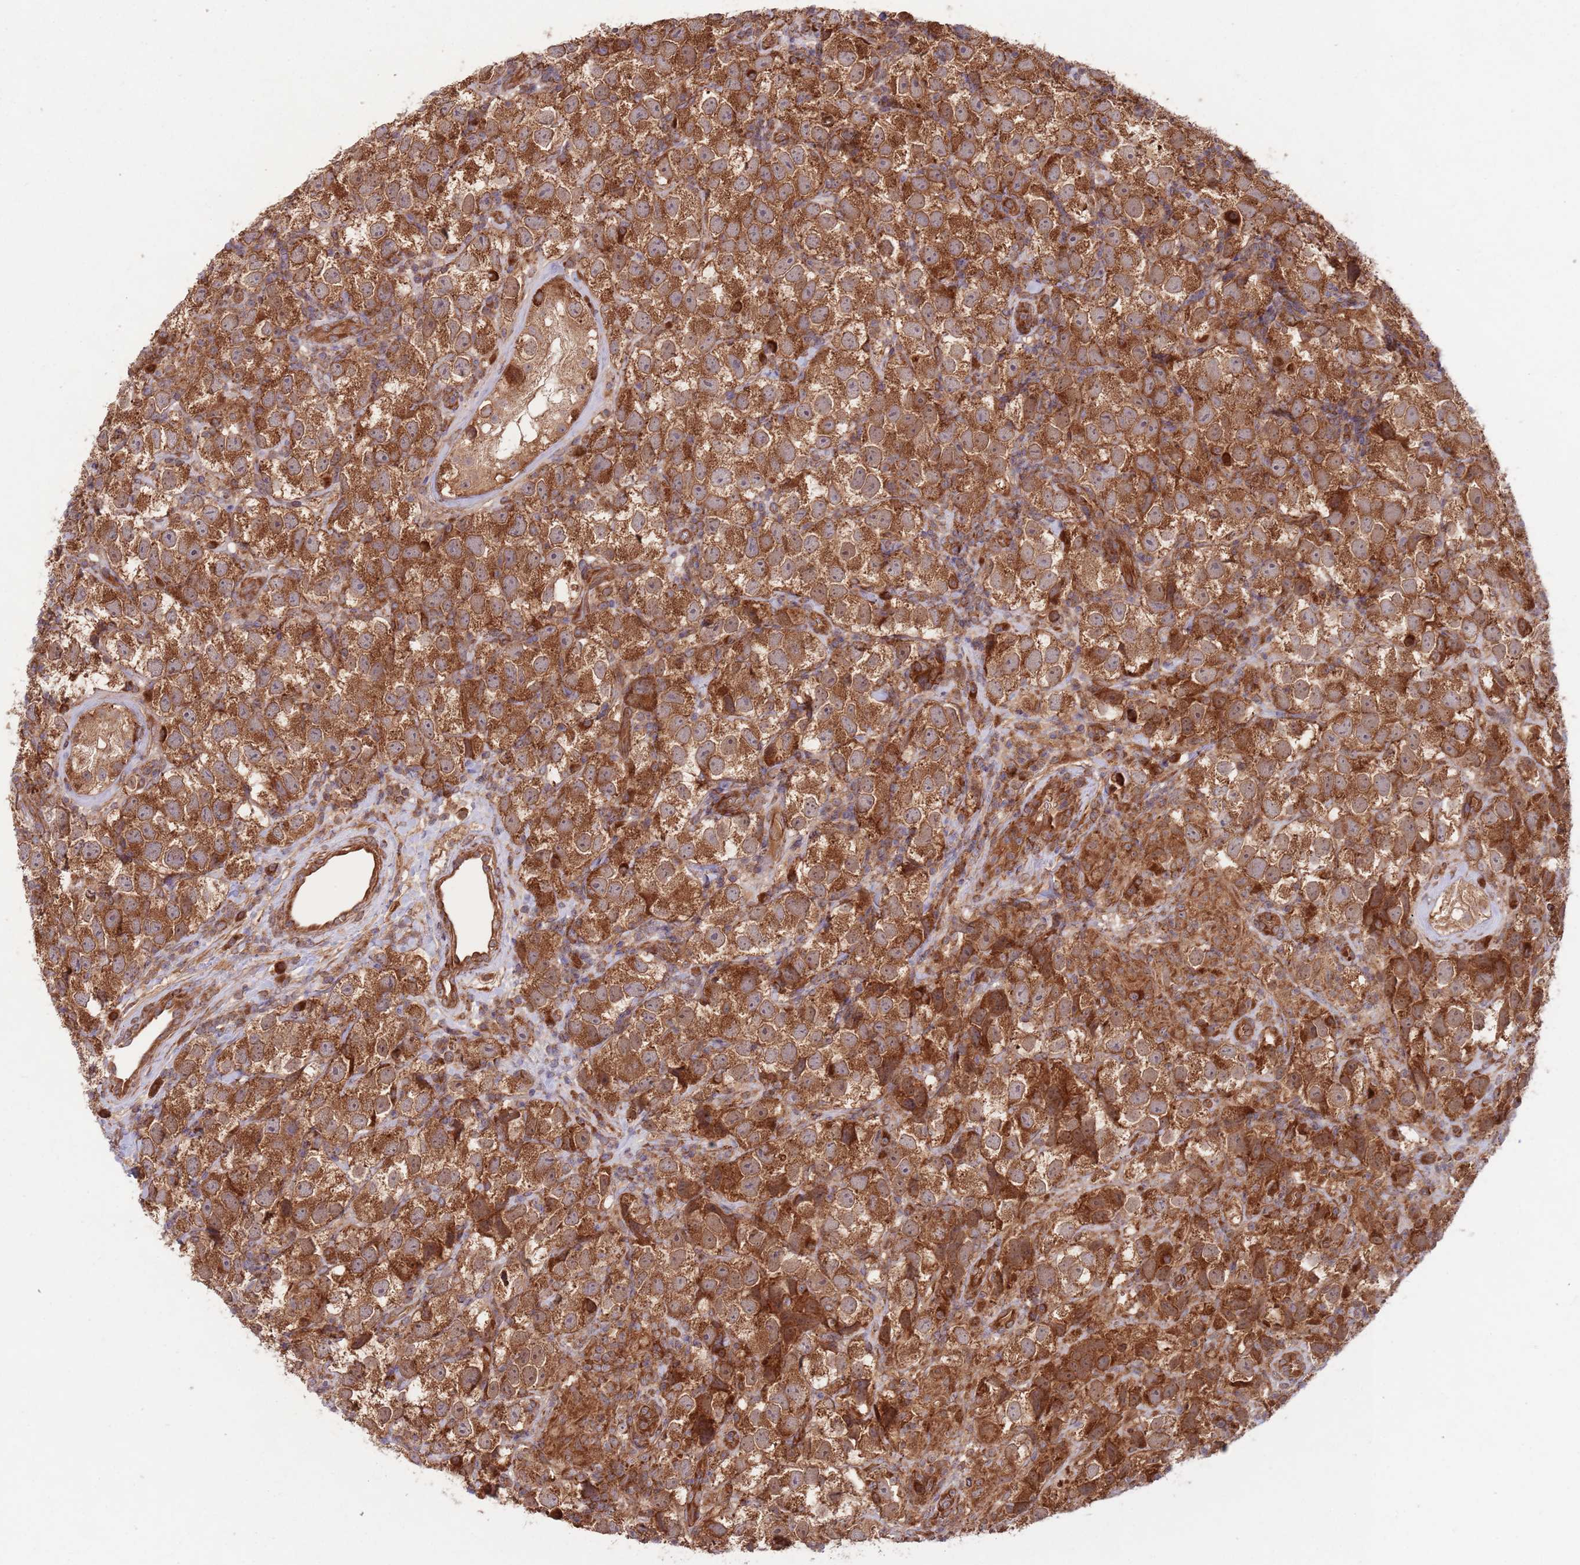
{"staining": {"intensity": "strong", "quantity": ">75%", "location": "cytoplasmic/membranous"}, "tissue": "testis cancer", "cell_type": "Tumor cells", "image_type": "cancer", "snomed": [{"axis": "morphology", "description": "Seminoma, NOS"}, {"axis": "topography", "description": "Testis"}], "caption": "IHC (DAB) staining of testis seminoma exhibits strong cytoplasmic/membranous protein staining in approximately >75% of tumor cells.", "gene": "MFNG", "patient": {"sex": "male", "age": 26}}